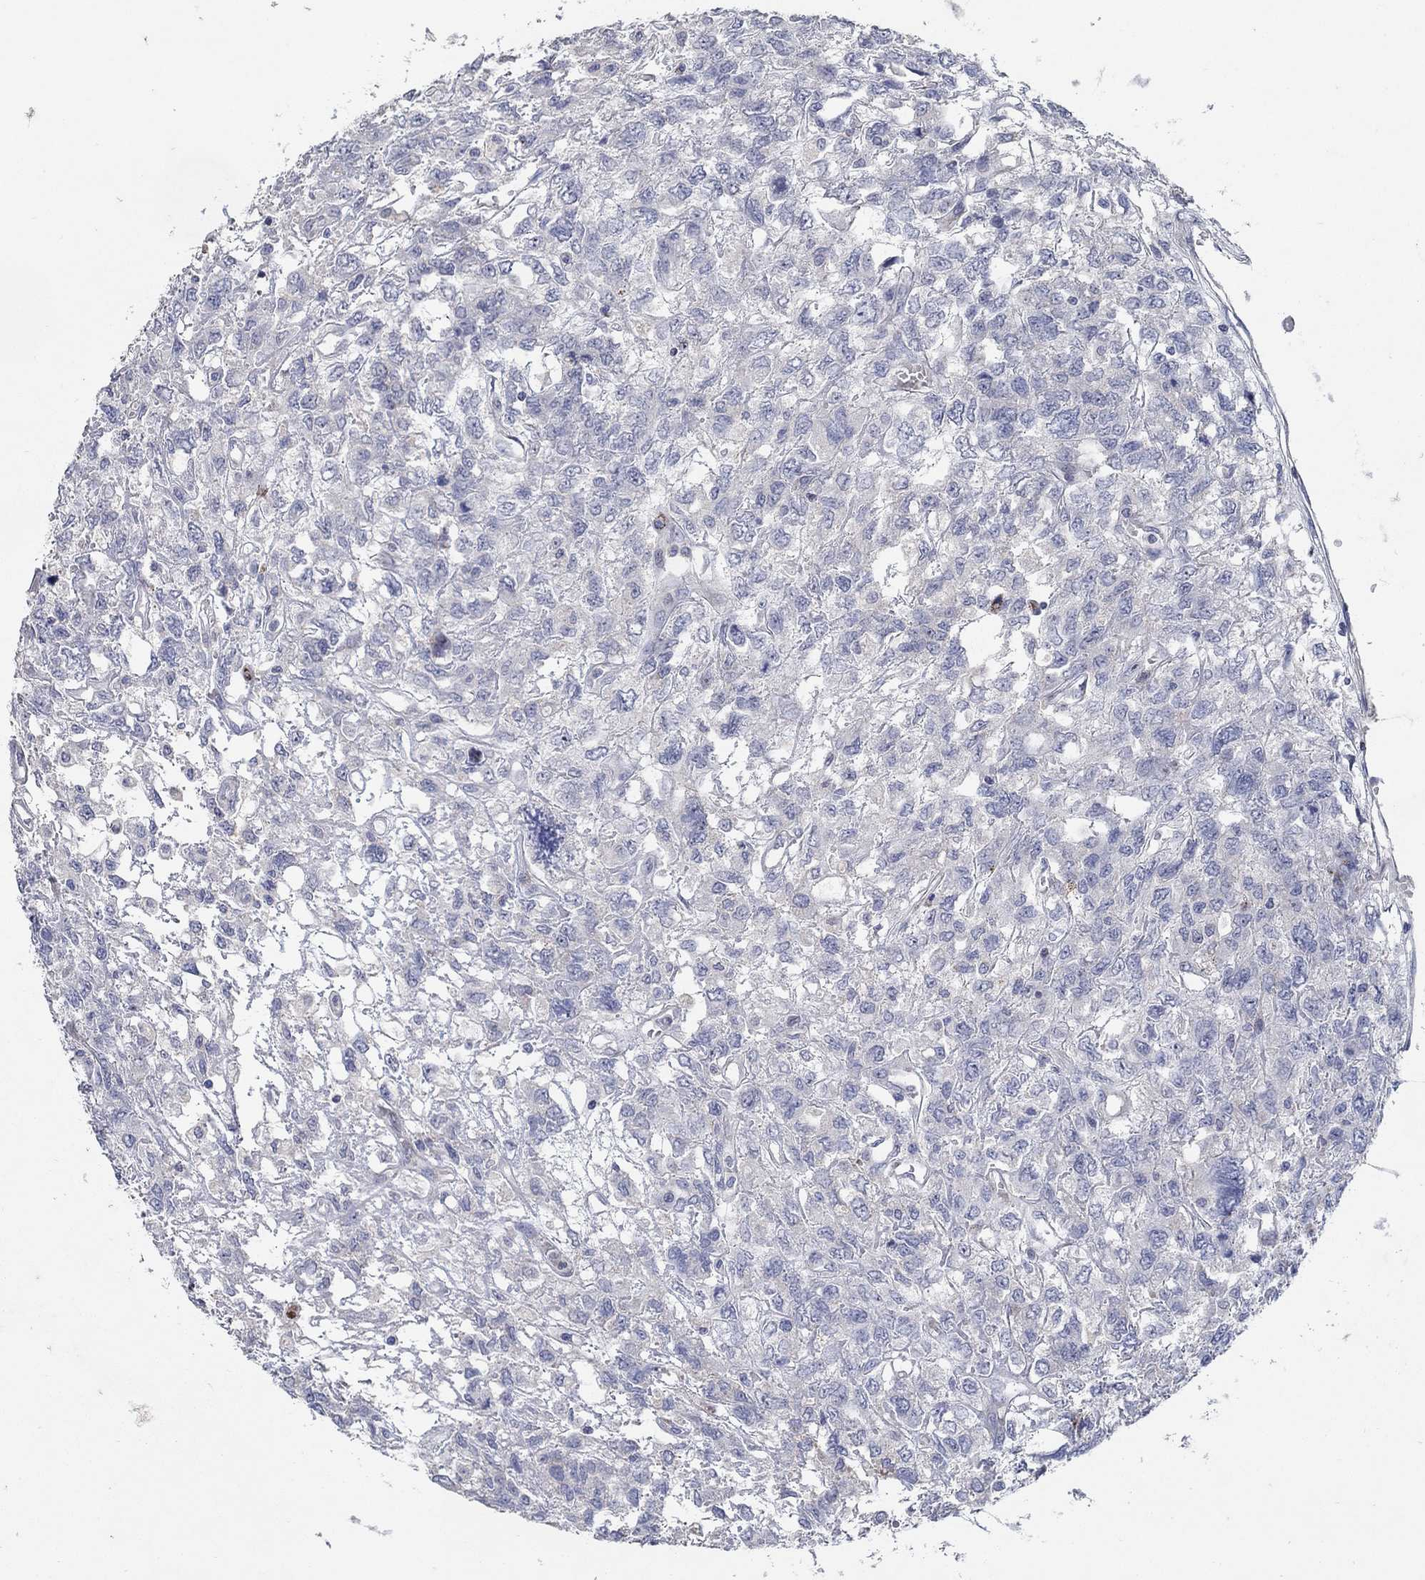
{"staining": {"intensity": "negative", "quantity": "none", "location": "none"}, "tissue": "testis cancer", "cell_type": "Tumor cells", "image_type": "cancer", "snomed": [{"axis": "morphology", "description": "Seminoma, NOS"}, {"axis": "topography", "description": "Testis"}], "caption": "Tumor cells are negative for brown protein staining in testis seminoma. (Stains: DAB (3,3'-diaminobenzidine) immunohistochemistry with hematoxylin counter stain, Microscopy: brightfield microscopy at high magnification).", "gene": "HMX2", "patient": {"sex": "male", "age": 52}}